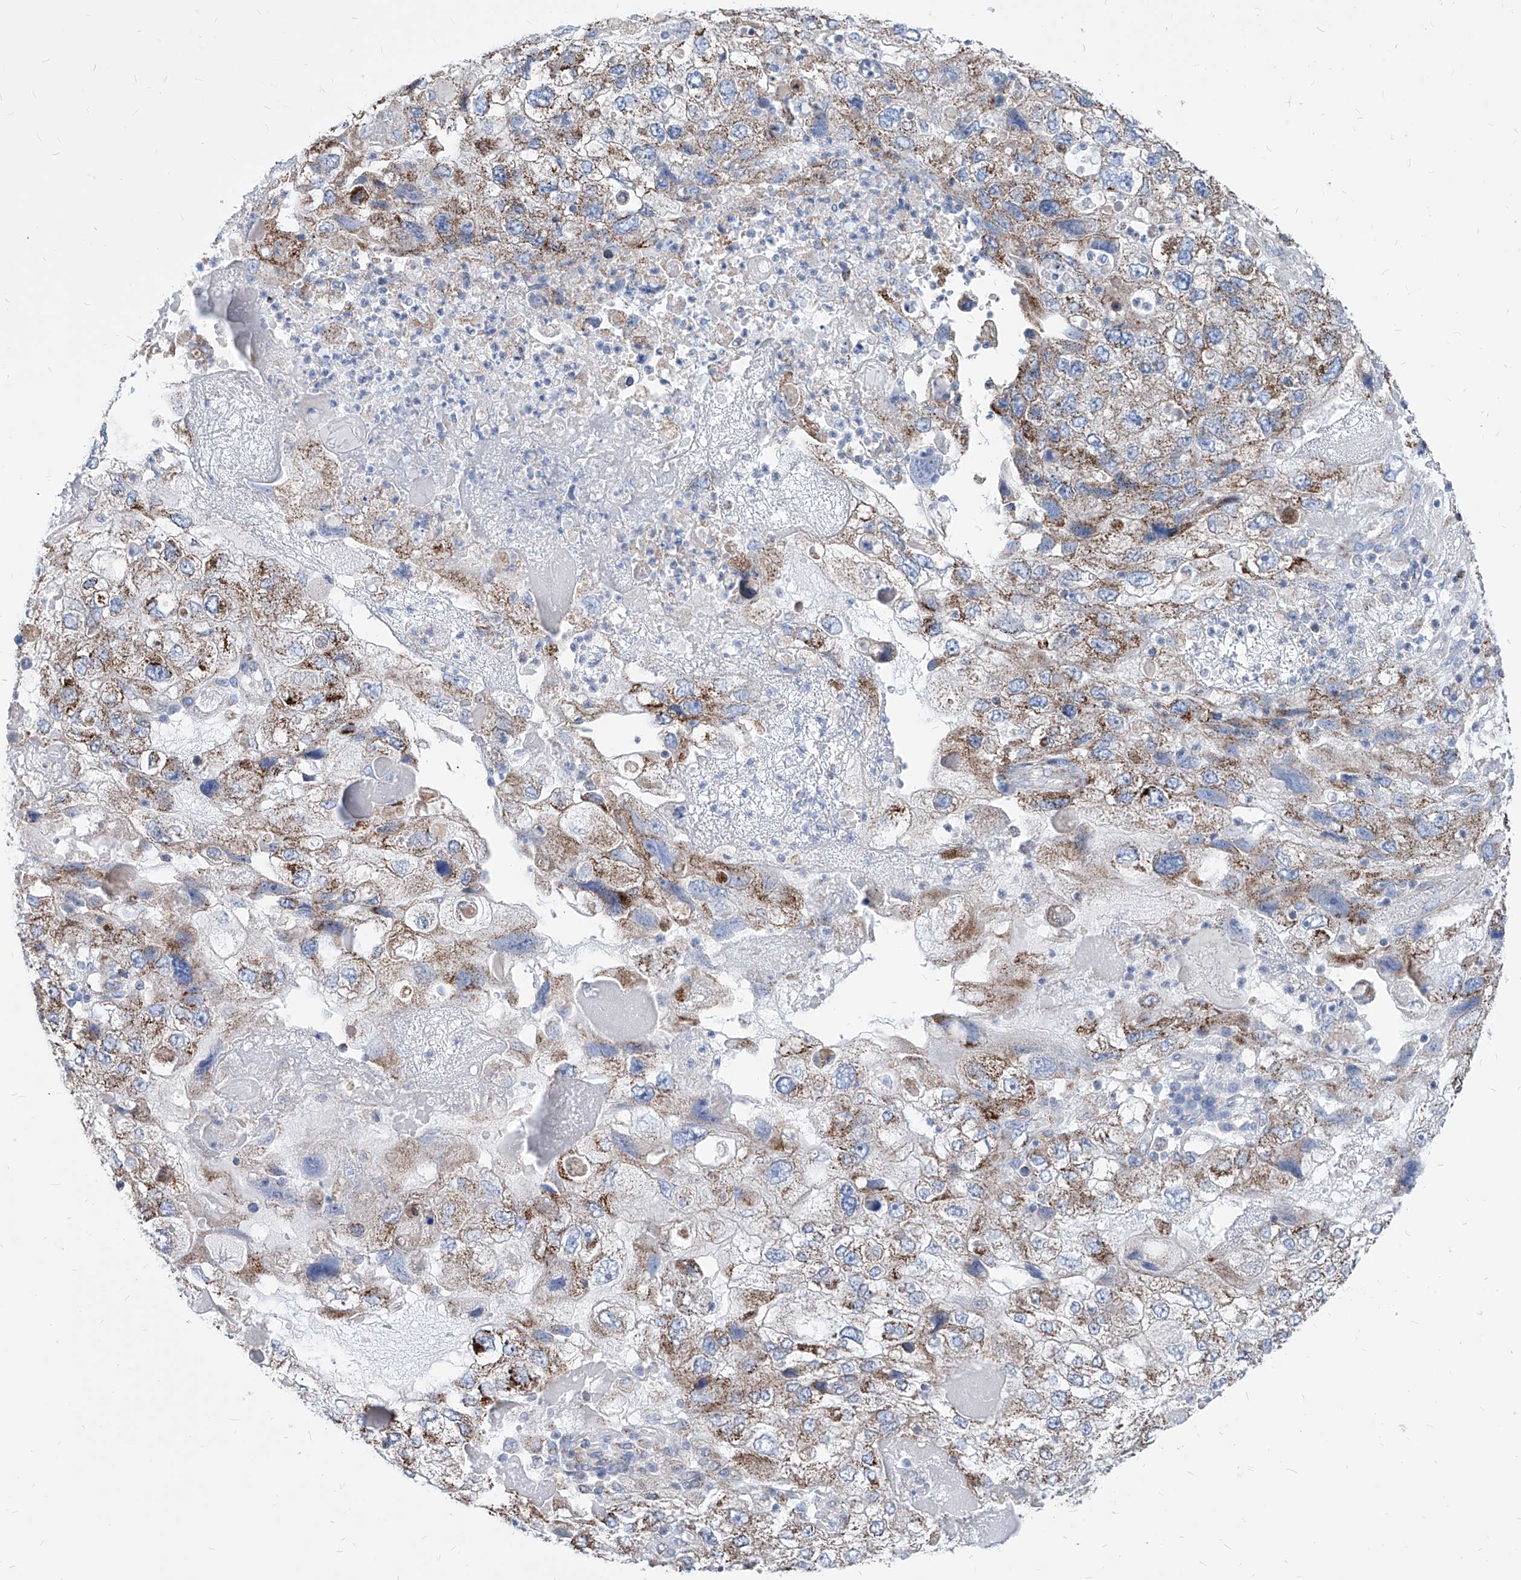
{"staining": {"intensity": "moderate", "quantity": "<25%", "location": "cytoplasmic/membranous"}, "tissue": "endometrial cancer", "cell_type": "Tumor cells", "image_type": "cancer", "snomed": [{"axis": "morphology", "description": "Adenocarcinoma, NOS"}, {"axis": "topography", "description": "Endometrium"}], "caption": "Protein analysis of endometrial cancer tissue shows moderate cytoplasmic/membranous positivity in about <25% of tumor cells. (DAB (3,3'-diaminobenzidine) IHC, brown staining for protein, blue staining for nuclei).", "gene": "AGPS", "patient": {"sex": "female", "age": 49}}